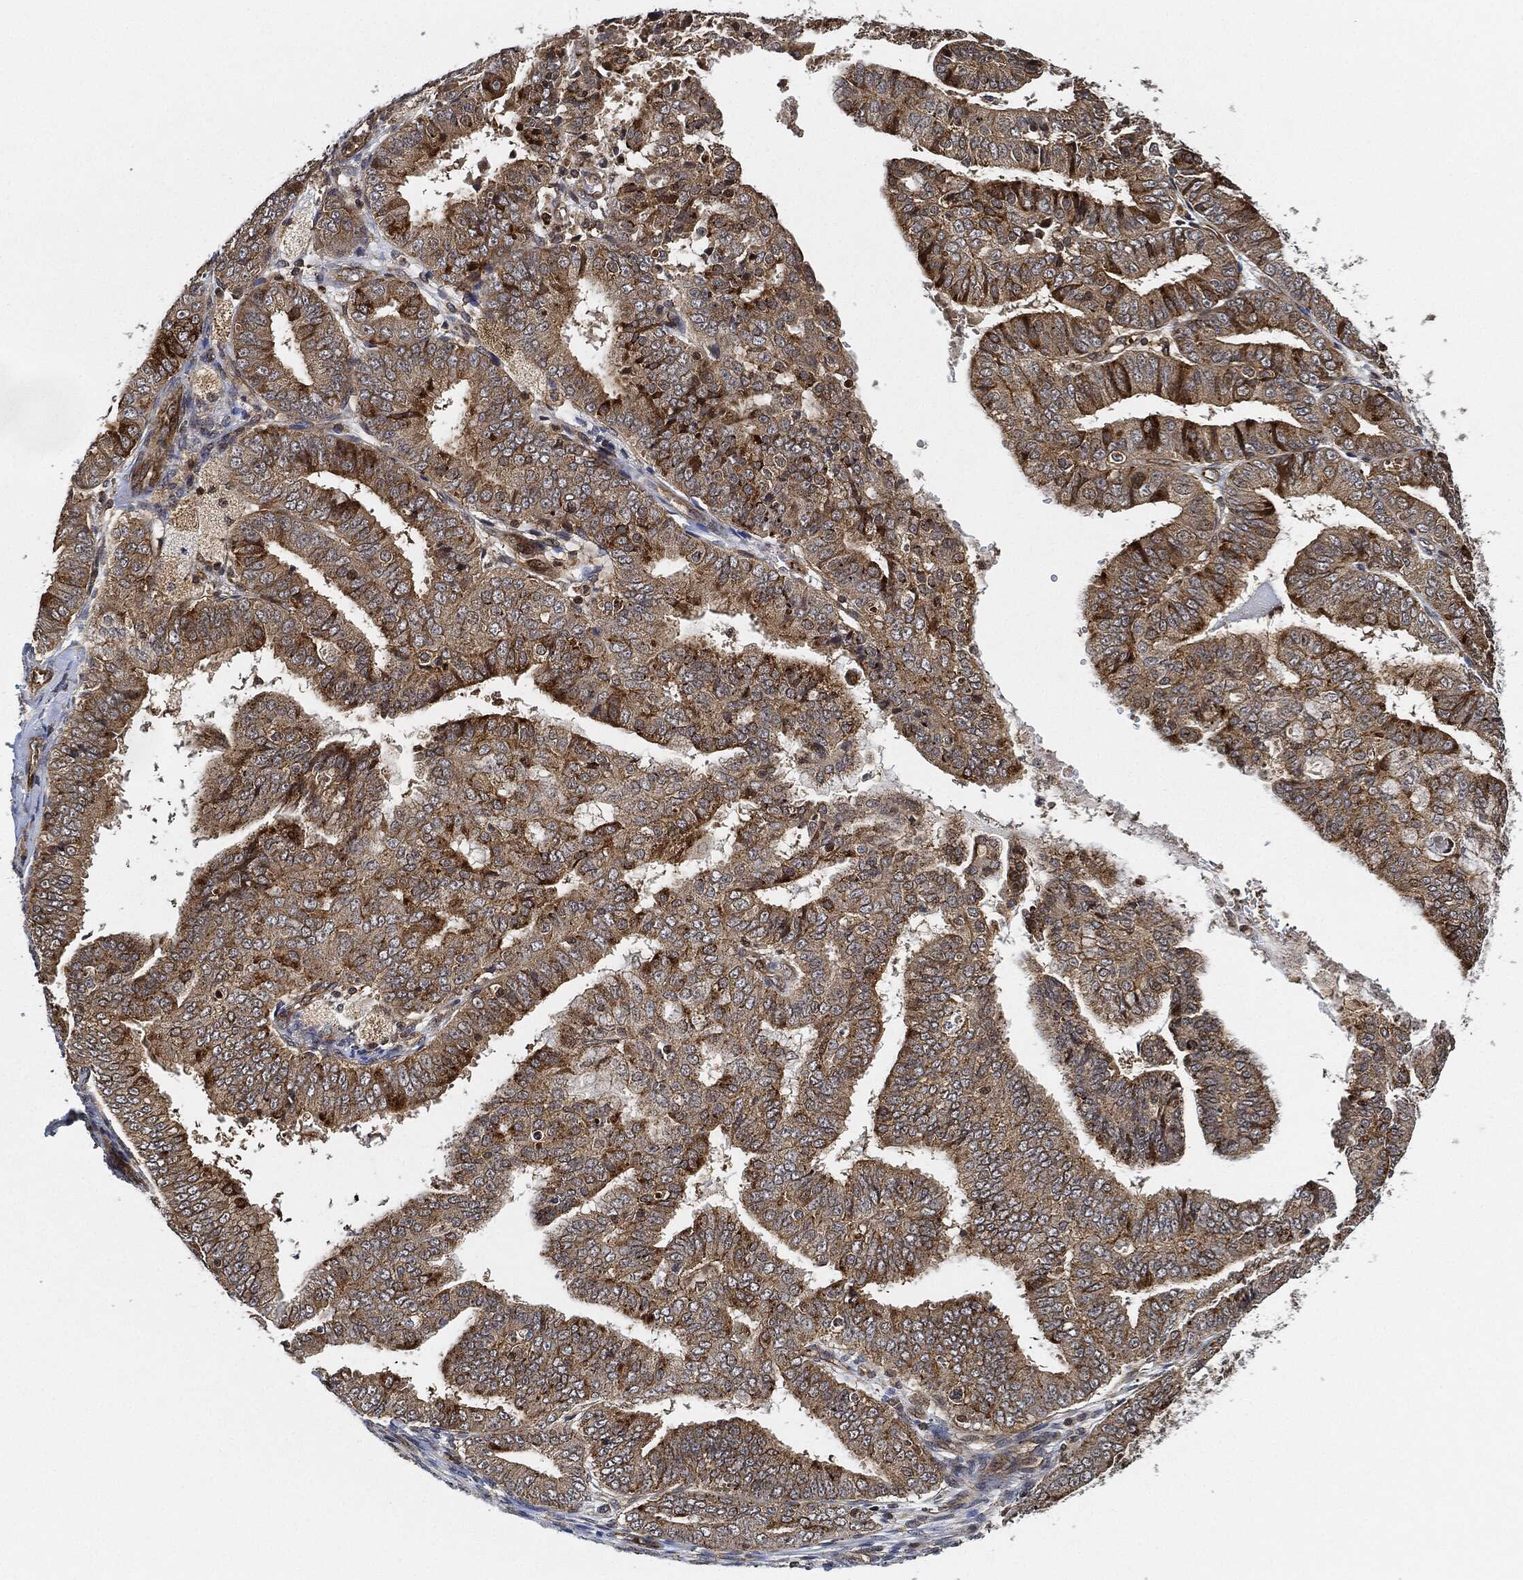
{"staining": {"intensity": "strong", "quantity": "25%-75%", "location": "cytoplasmic/membranous"}, "tissue": "endometrial cancer", "cell_type": "Tumor cells", "image_type": "cancer", "snomed": [{"axis": "morphology", "description": "Adenocarcinoma, NOS"}, {"axis": "topography", "description": "Endometrium"}], "caption": "Immunohistochemical staining of human endometrial cancer demonstrates strong cytoplasmic/membranous protein staining in about 25%-75% of tumor cells. (DAB IHC with brightfield microscopy, high magnification).", "gene": "MAP3K3", "patient": {"sex": "female", "age": 63}}